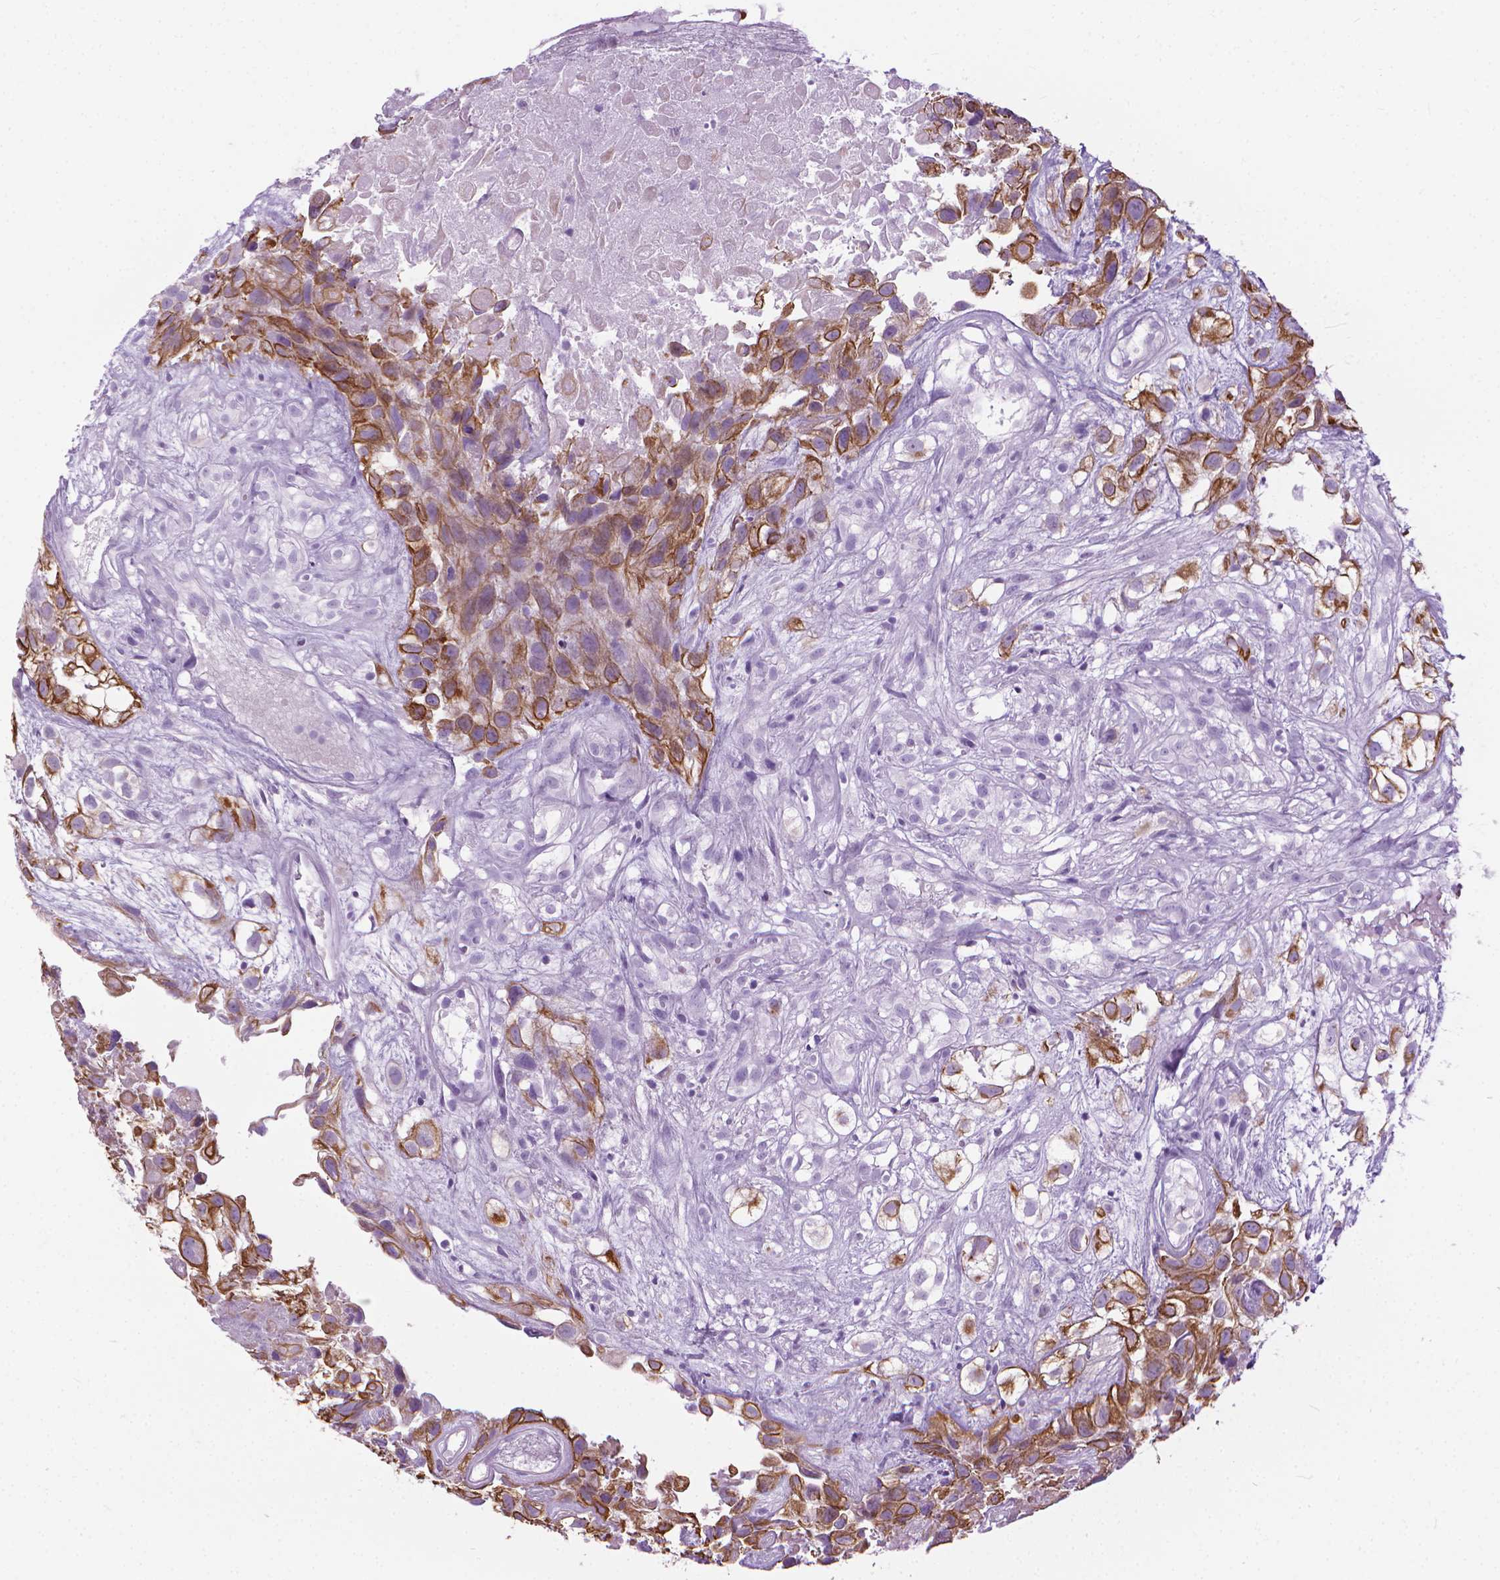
{"staining": {"intensity": "strong", "quantity": "25%-75%", "location": "cytoplasmic/membranous"}, "tissue": "urothelial cancer", "cell_type": "Tumor cells", "image_type": "cancer", "snomed": [{"axis": "morphology", "description": "Urothelial carcinoma, High grade"}, {"axis": "topography", "description": "Urinary bladder"}], "caption": "Urothelial cancer was stained to show a protein in brown. There is high levels of strong cytoplasmic/membranous positivity in approximately 25%-75% of tumor cells.", "gene": "HTR2B", "patient": {"sex": "male", "age": 56}}